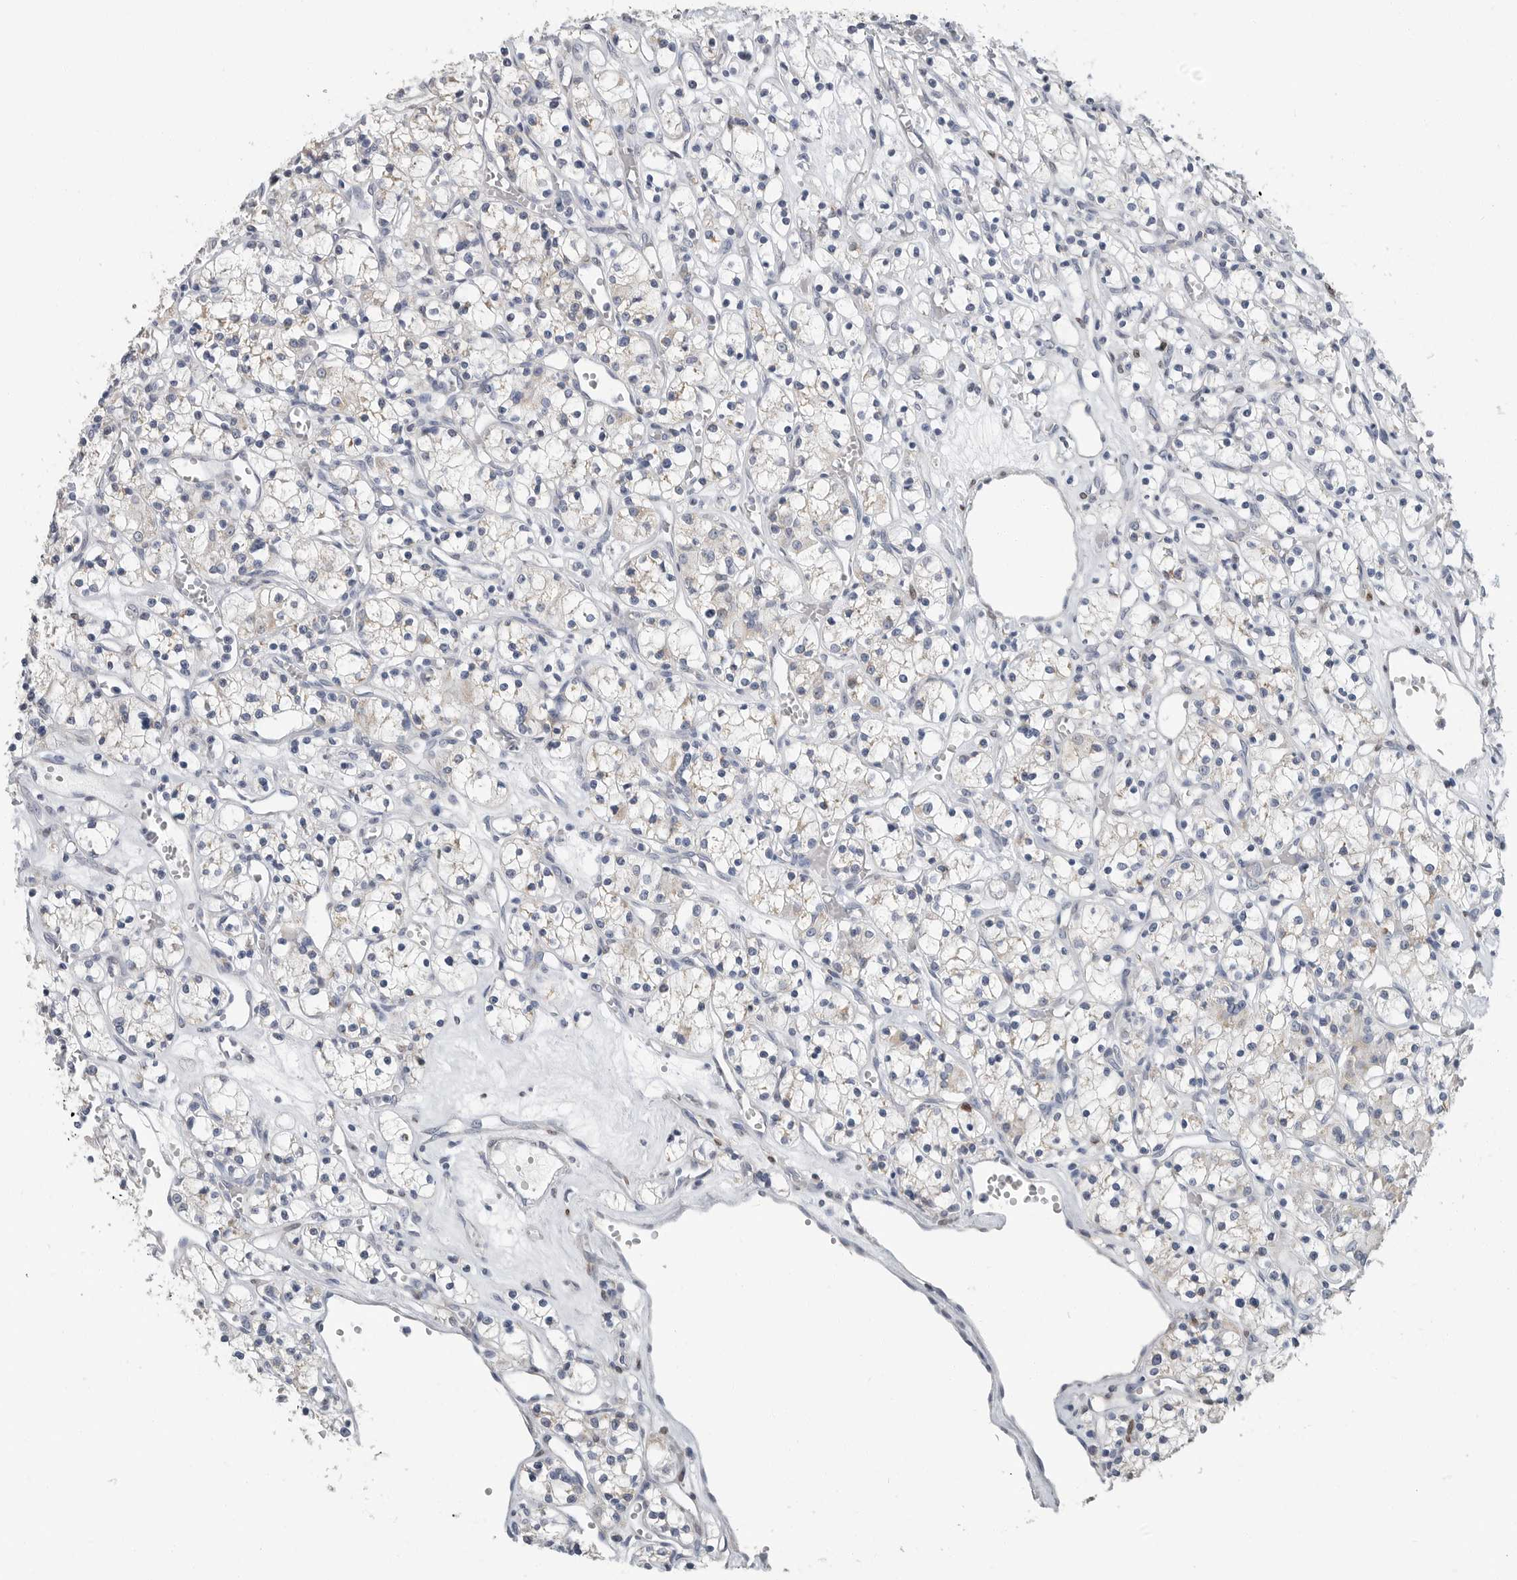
{"staining": {"intensity": "weak", "quantity": "<25%", "location": "cytoplasmic/membranous"}, "tissue": "renal cancer", "cell_type": "Tumor cells", "image_type": "cancer", "snomed": [{"axis": "morphology", "description": "Adenocarcinoma, NOS"}, {"axis": "topography", "description": "Kidney"}], "caption": "The photomicrograph displays no significant staining in tumor cells of renal adenocarcinoma.", "gene": "PLN", "patient": {"sex": "female", "age": 59}}